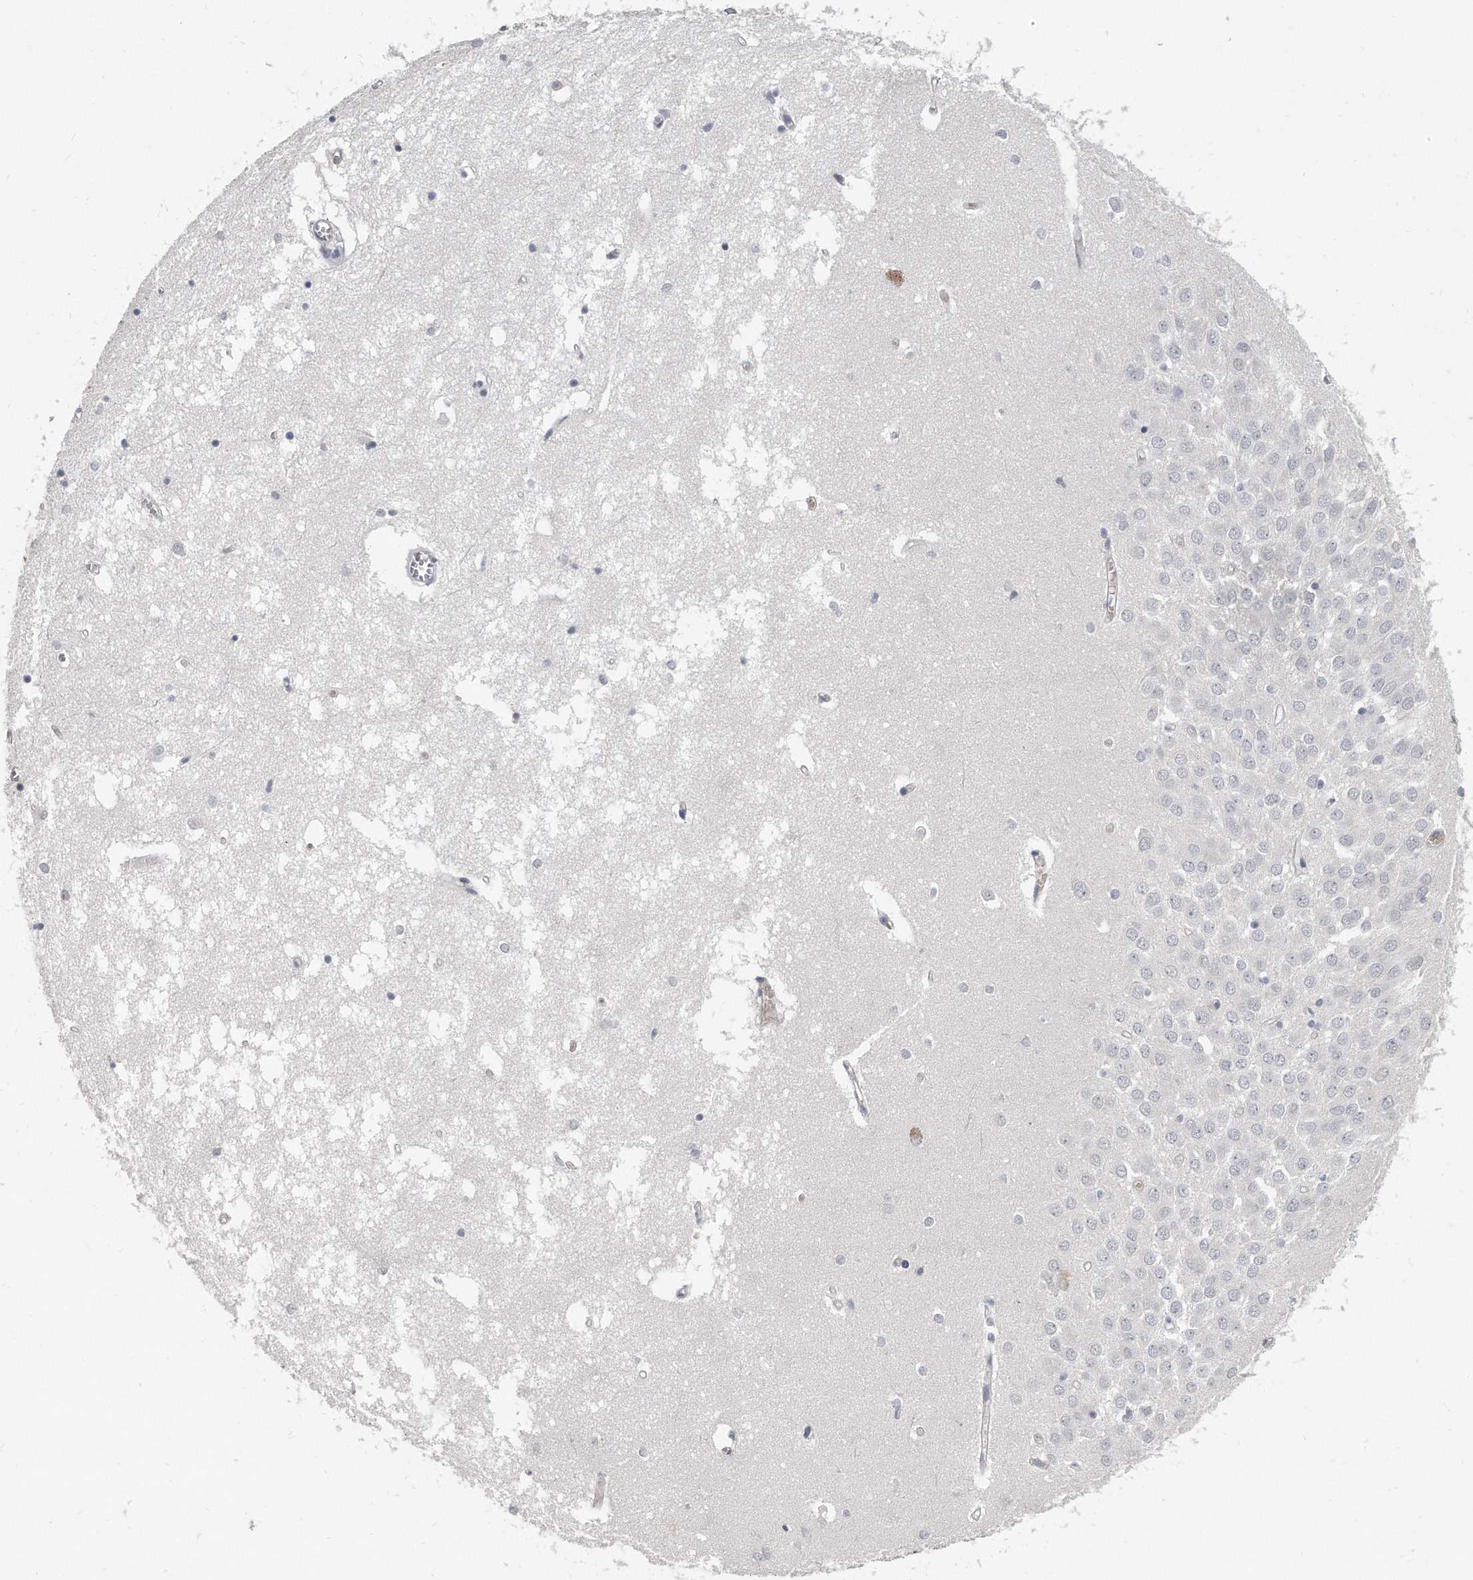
{"staining": {"intensity": "negative", "quantity": "none", "location": "none"}, "tissue": "hippocampus", "cell_type": "Glial cells", "image_type": "normal", "snomed": [{"axis": "morphology", "description": "Normal tissue, NOS"}, {"axis": "topography", "description": "Hippocampus"}], "caption": "Immunohistochemical staining of normal human hippocampus shows no significant staining in glial cells. Nuclei are stained in blue.", "gene": "PLEKHA6", "patient": {"sex": "male", "age": 70}}